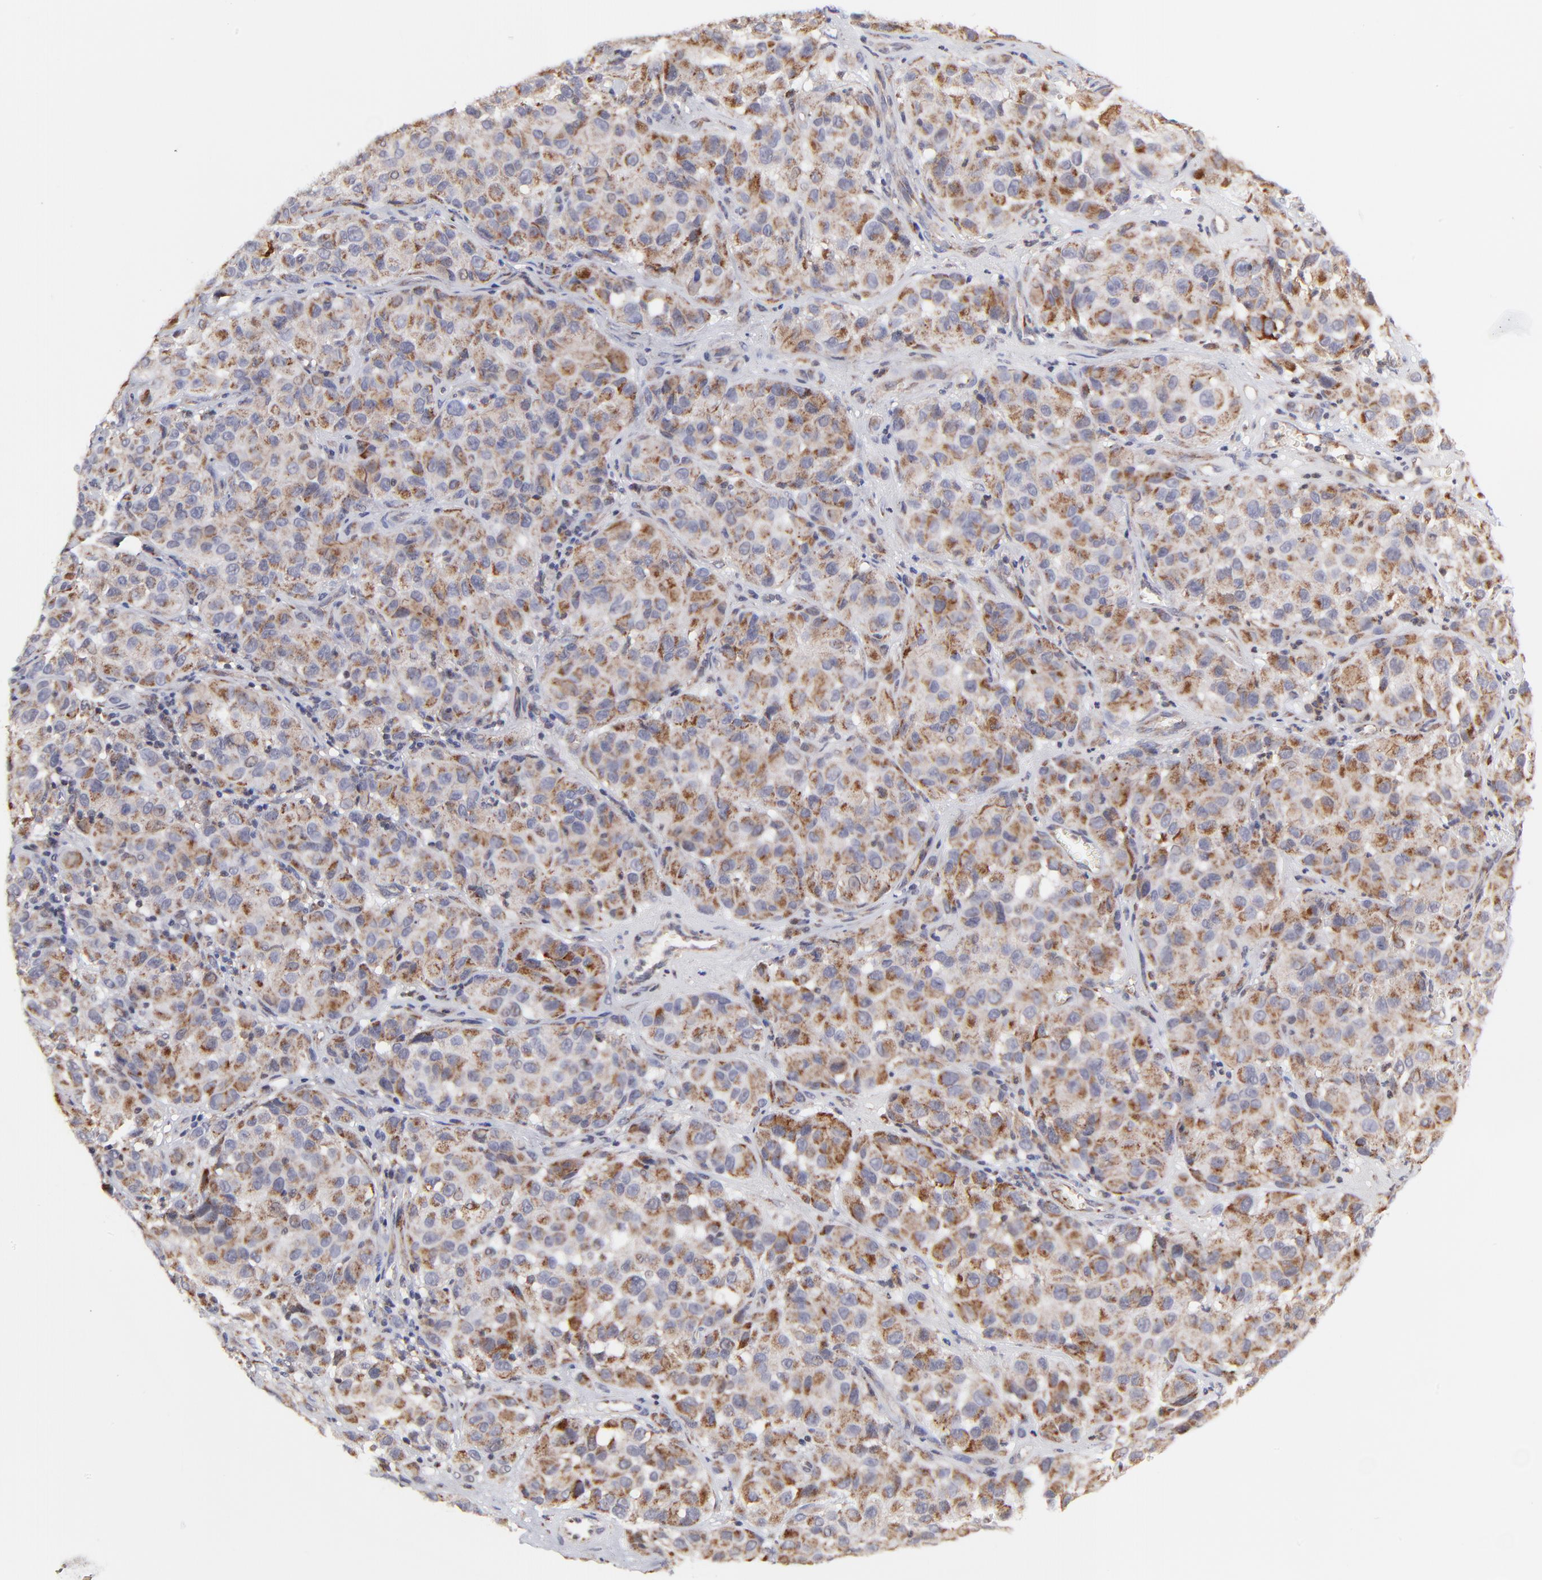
{"staining": {"intensity": "moderate", "quantity": ">75%", "location": "cytoplasmic/membranous"}, "tissue": "melanoma", "cell_type": "Tumor cells", "image_type": "cancer", "snomed": [{"axis": "morphology", "description": "Malignant melanoma, NOS"}, {"axis": "topography", "description": "Skin"}], "caption": "Melanoma stained for a protein reveals moderate cytoplasmic/membranous positivity in tumor cells.", "gene": "MAP2K7", "patient": {"sex": "female", "age": 21}}